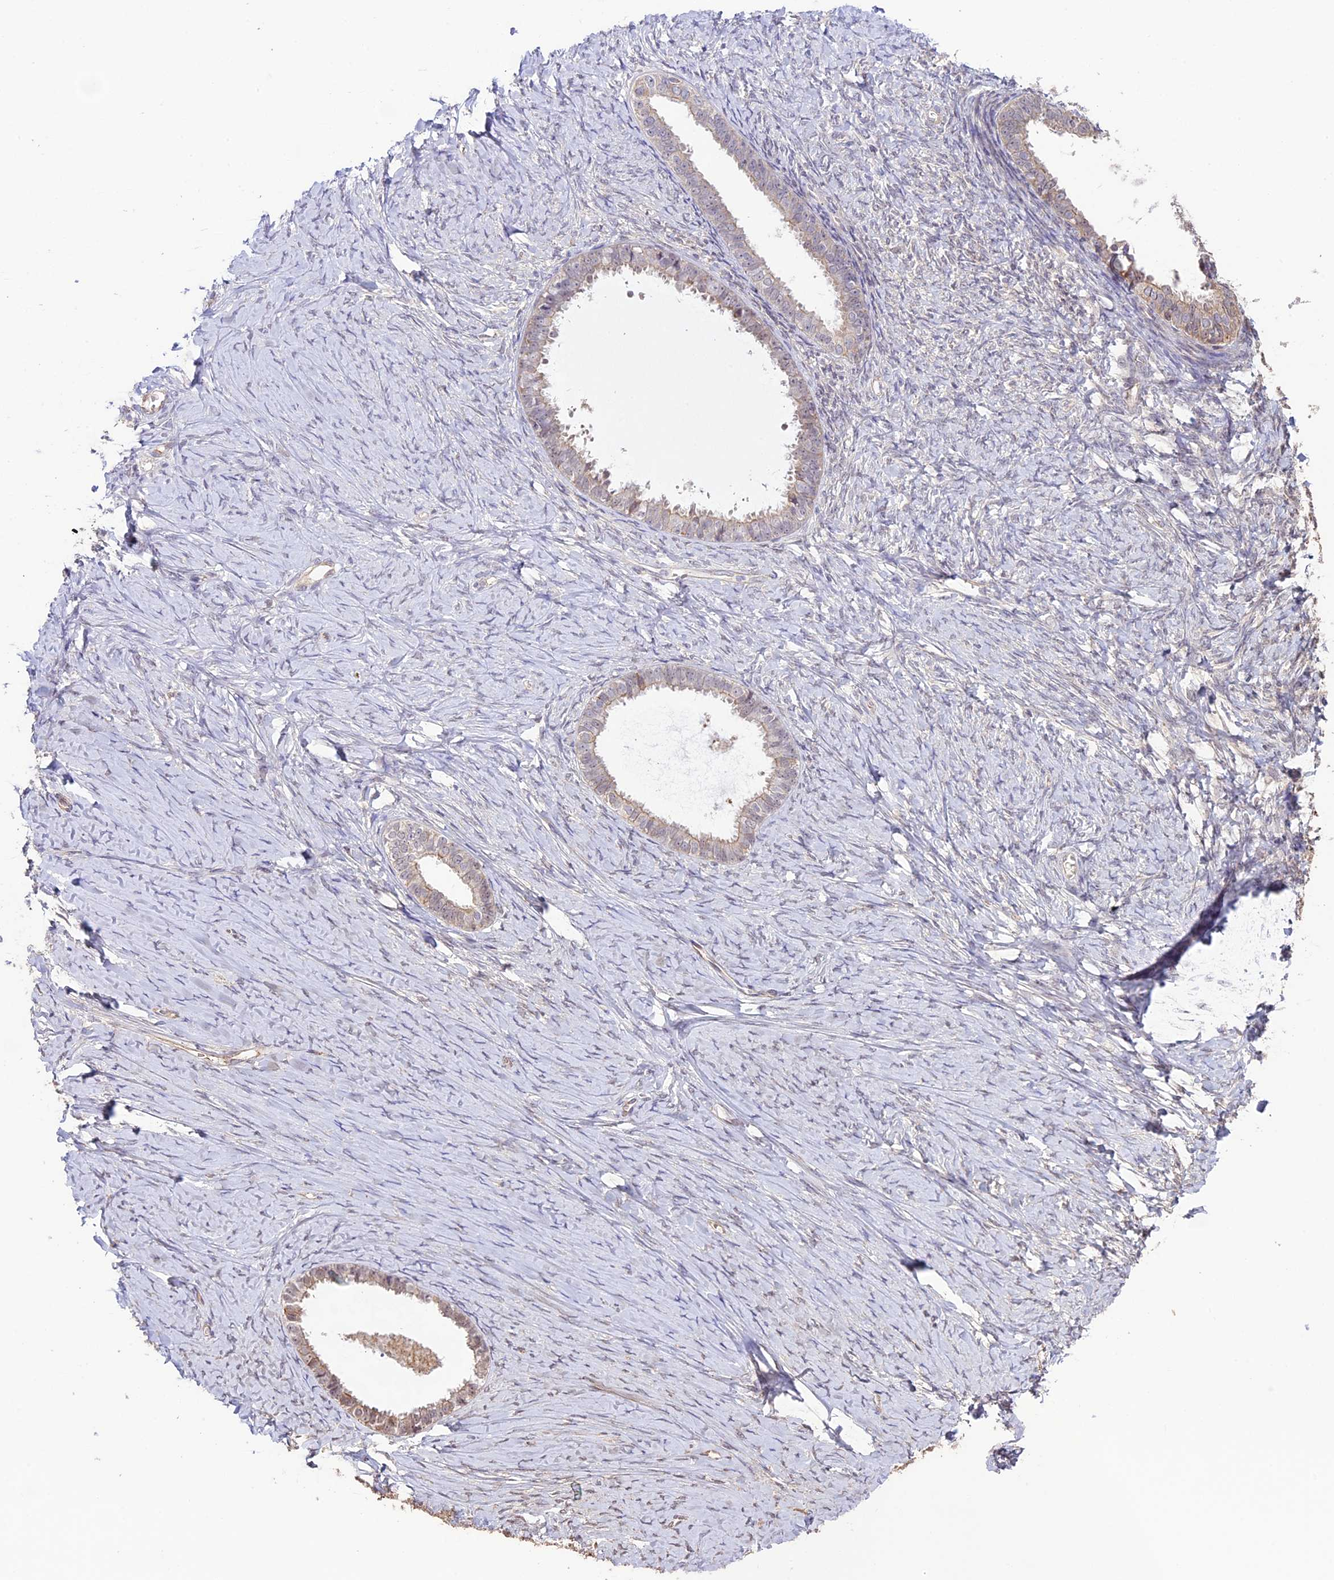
{"staining": {"intensity": "weak", "quantity": "<25%", "location": "cytoplasmic/membranous"}, "tissue": "ovarian cancer", "cell_type": "Tumor cells", "image_type": "cancer", "snomed": [{"axis": "morphology", "description": "Cystadenocarcinoma, serous, NOS"}, {"axis": "topography", "description": "Ovary"}], "caption": "Immunohistochemistry (IHC) image of neoplastic tissue: human serous cystadenocarcinoma (ovarian) stained with DAB (3,3'-diaminobenzidine) shows no significant protein positivity in tumor cells.", "gene": "BCAS4", "patient": {"sex": "female", "age": 79}}